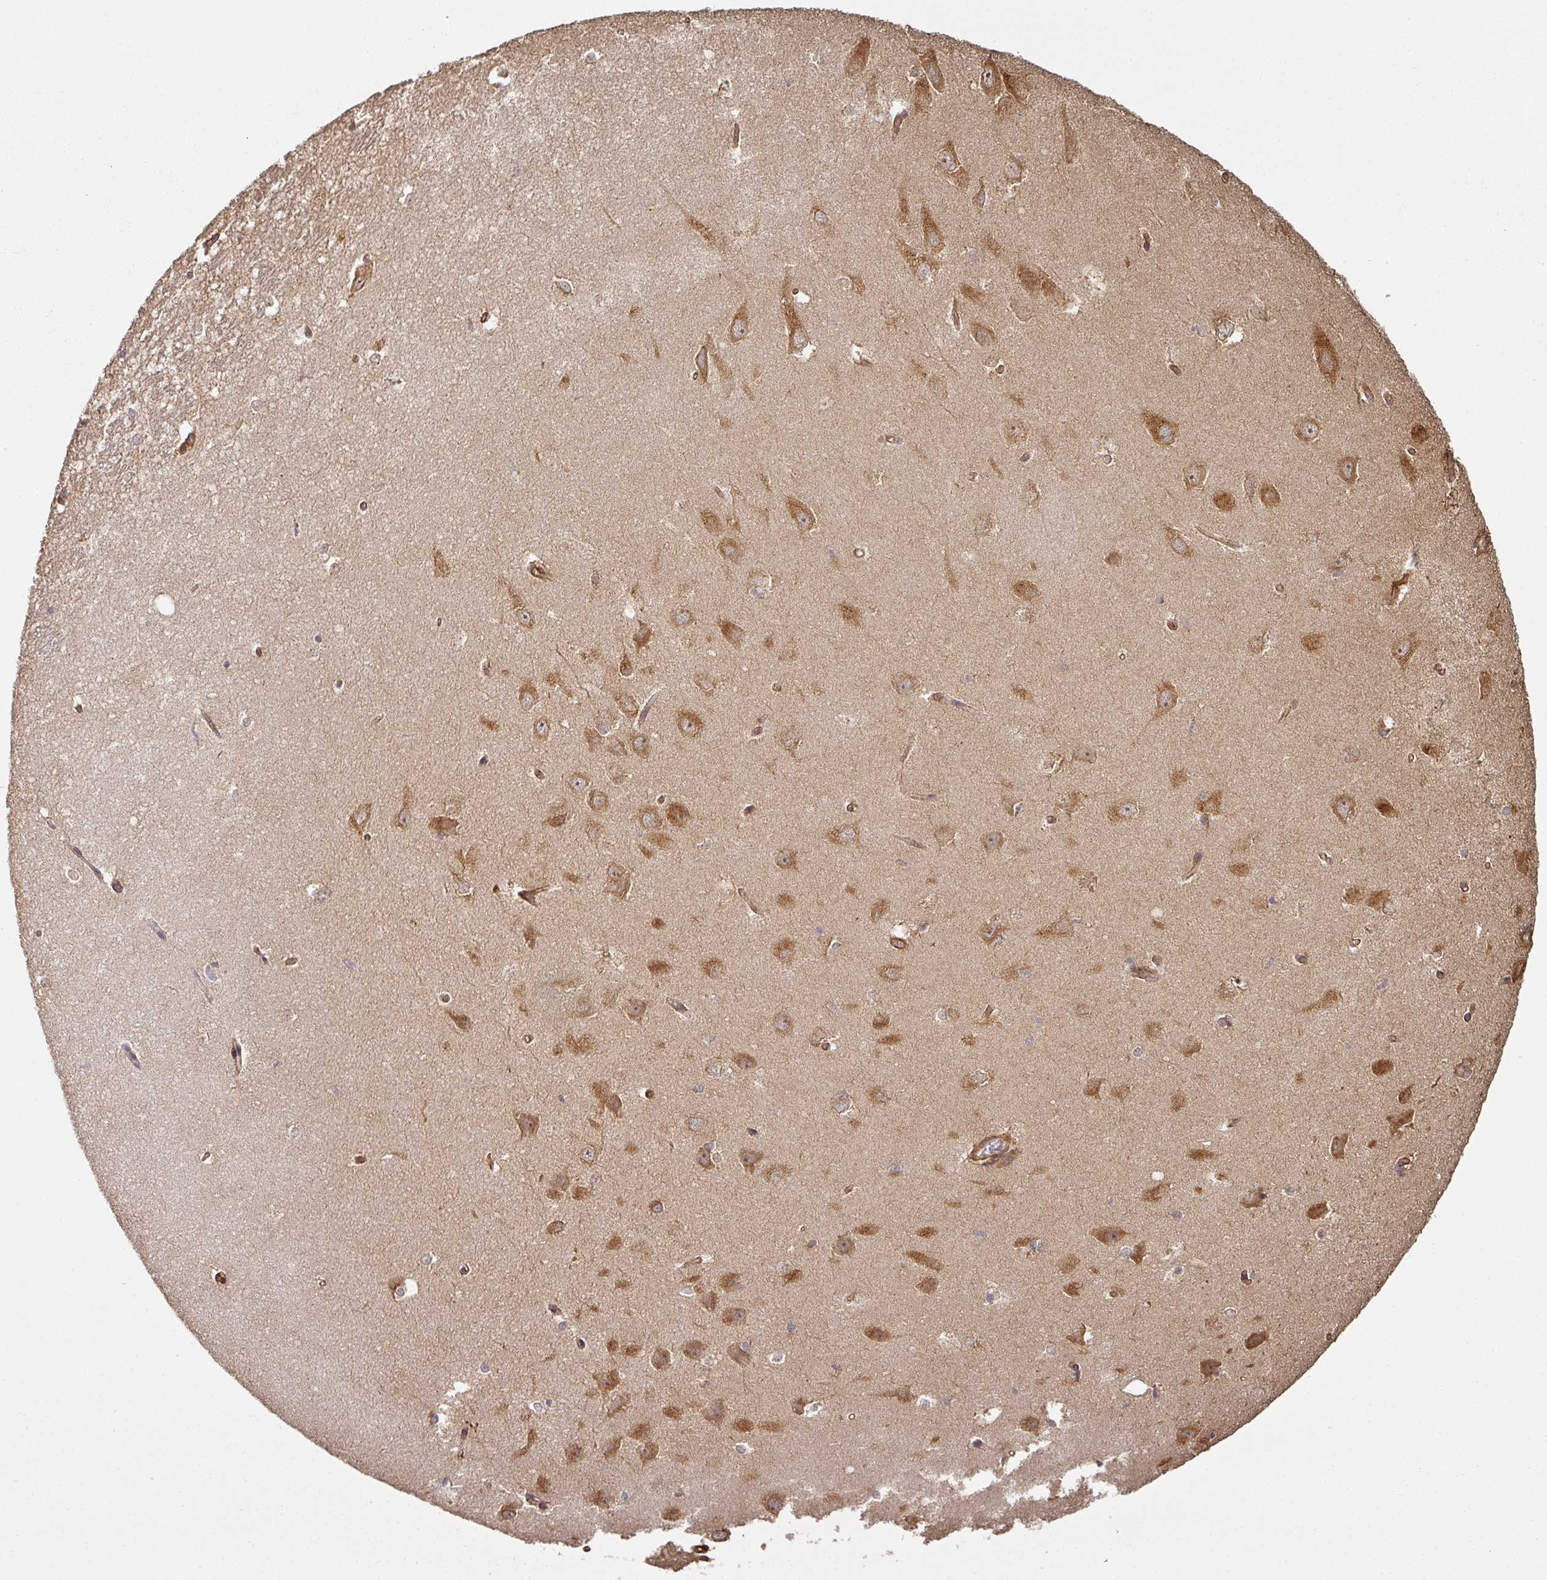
{"staining": {"intensity": "negative", "quantity": "none", "location": "none"}, "tissue": "hippocampus", "cell_type": "Glial cells", "image_type": "normal", "snomed": [{"axis": "morphology", "description": "Normal tissue, NOS"}, {"axis": "topography", "description": "Hippocampus"}], "caption": "The histopathology image demonstrates no significant expression in glial cells of hippocampus.", "gene": "SIK1", "patient": {"sex": "female", "age": 64}}